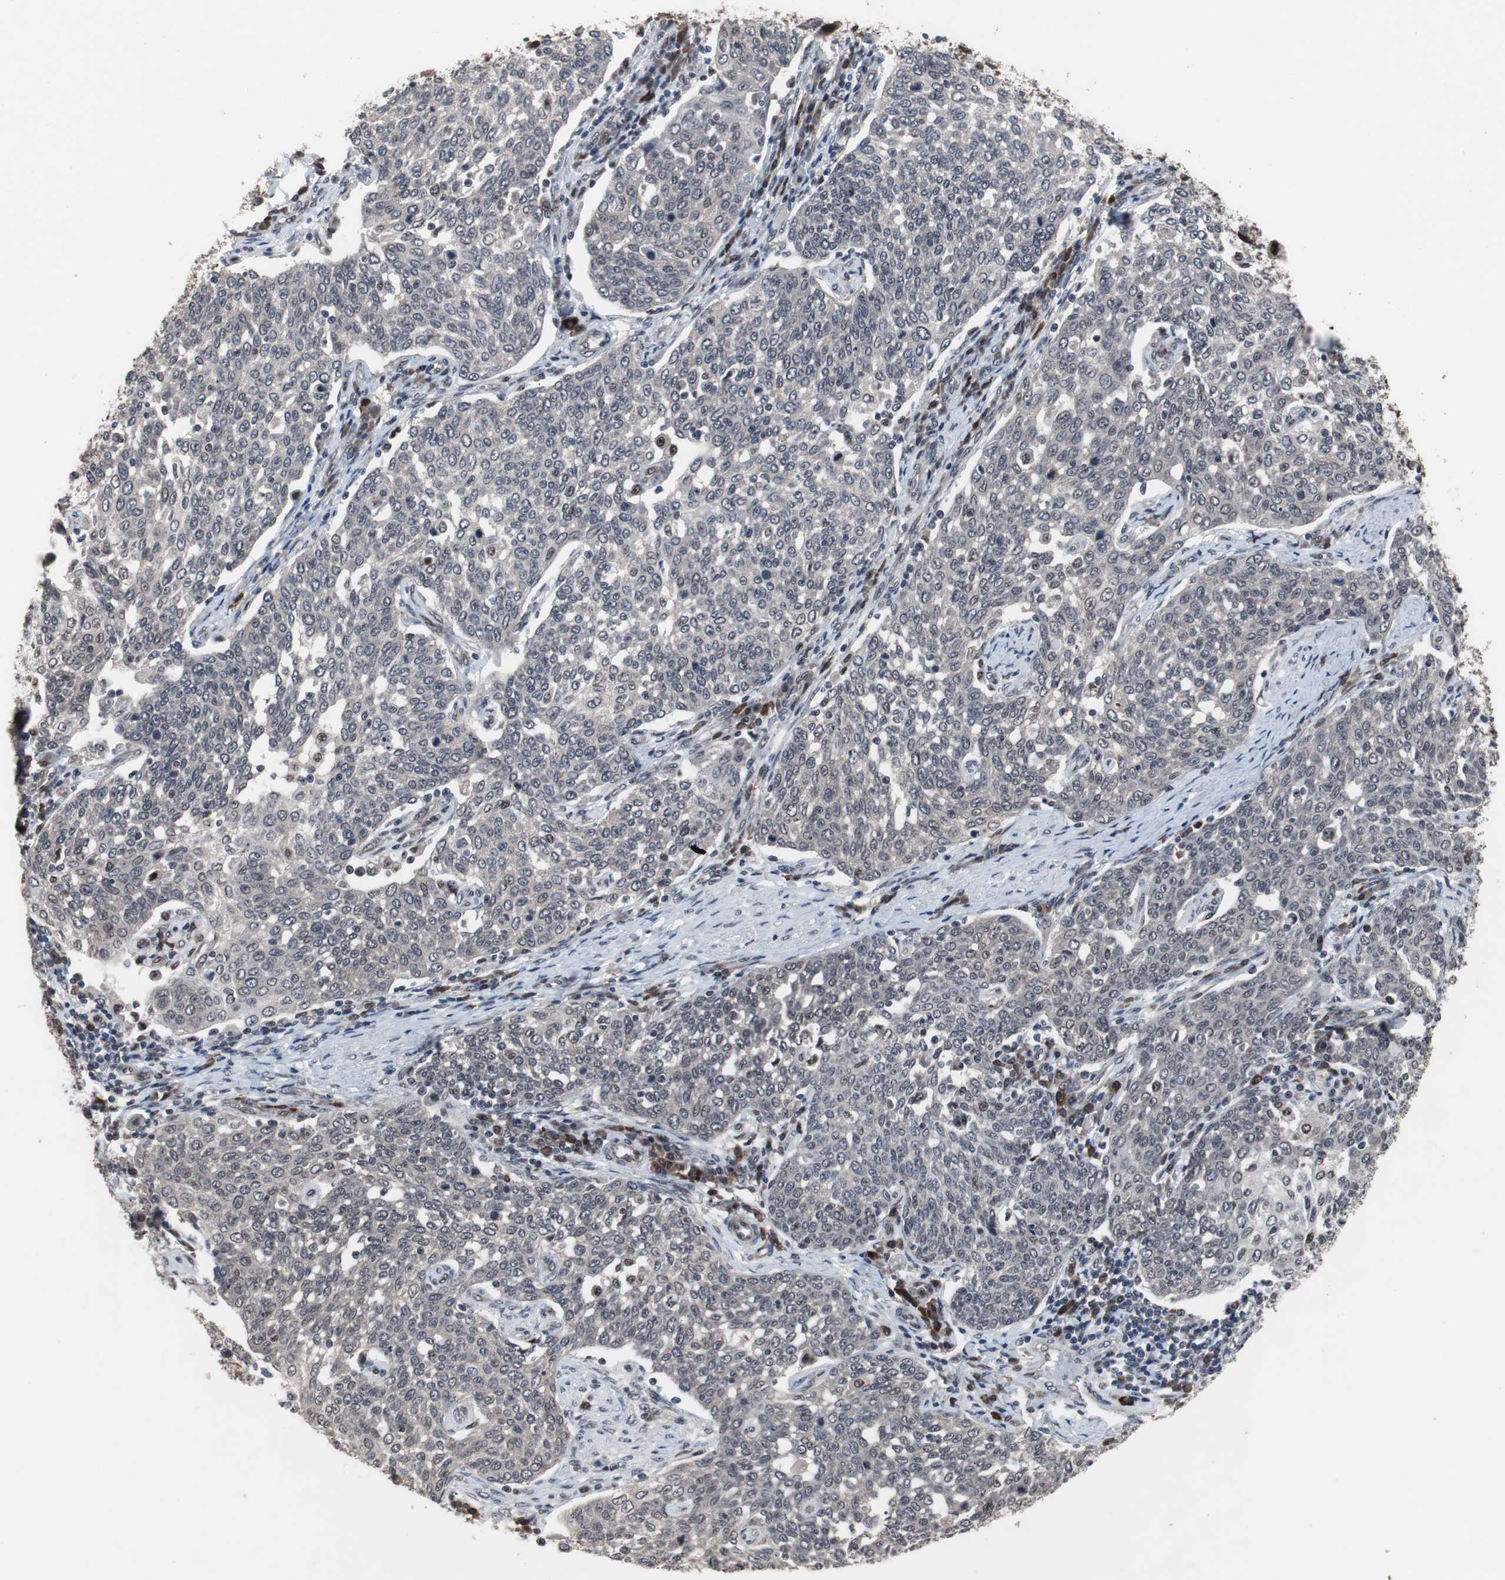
{"staining": {"intensity": "negative", "quantity": "none", "location": "none"}, "tissue": "cervical cancer", "cell_type": "Tumor cells", "image_type": "cancer", "snomed": [{"axis": "morphology", "description": "Squamous cell carcinoma, NOS"}, {"axis": "topography", "description": "Cervix"}], "caption": "DAB (3,3'-diaminobenzidine) immunohistochemical staining of human cervical squamous cell carcinoma displays no significant expression in tumor cells.", "gene": "GTF2F2", "patient": {"sex": "female", "age": 34}}